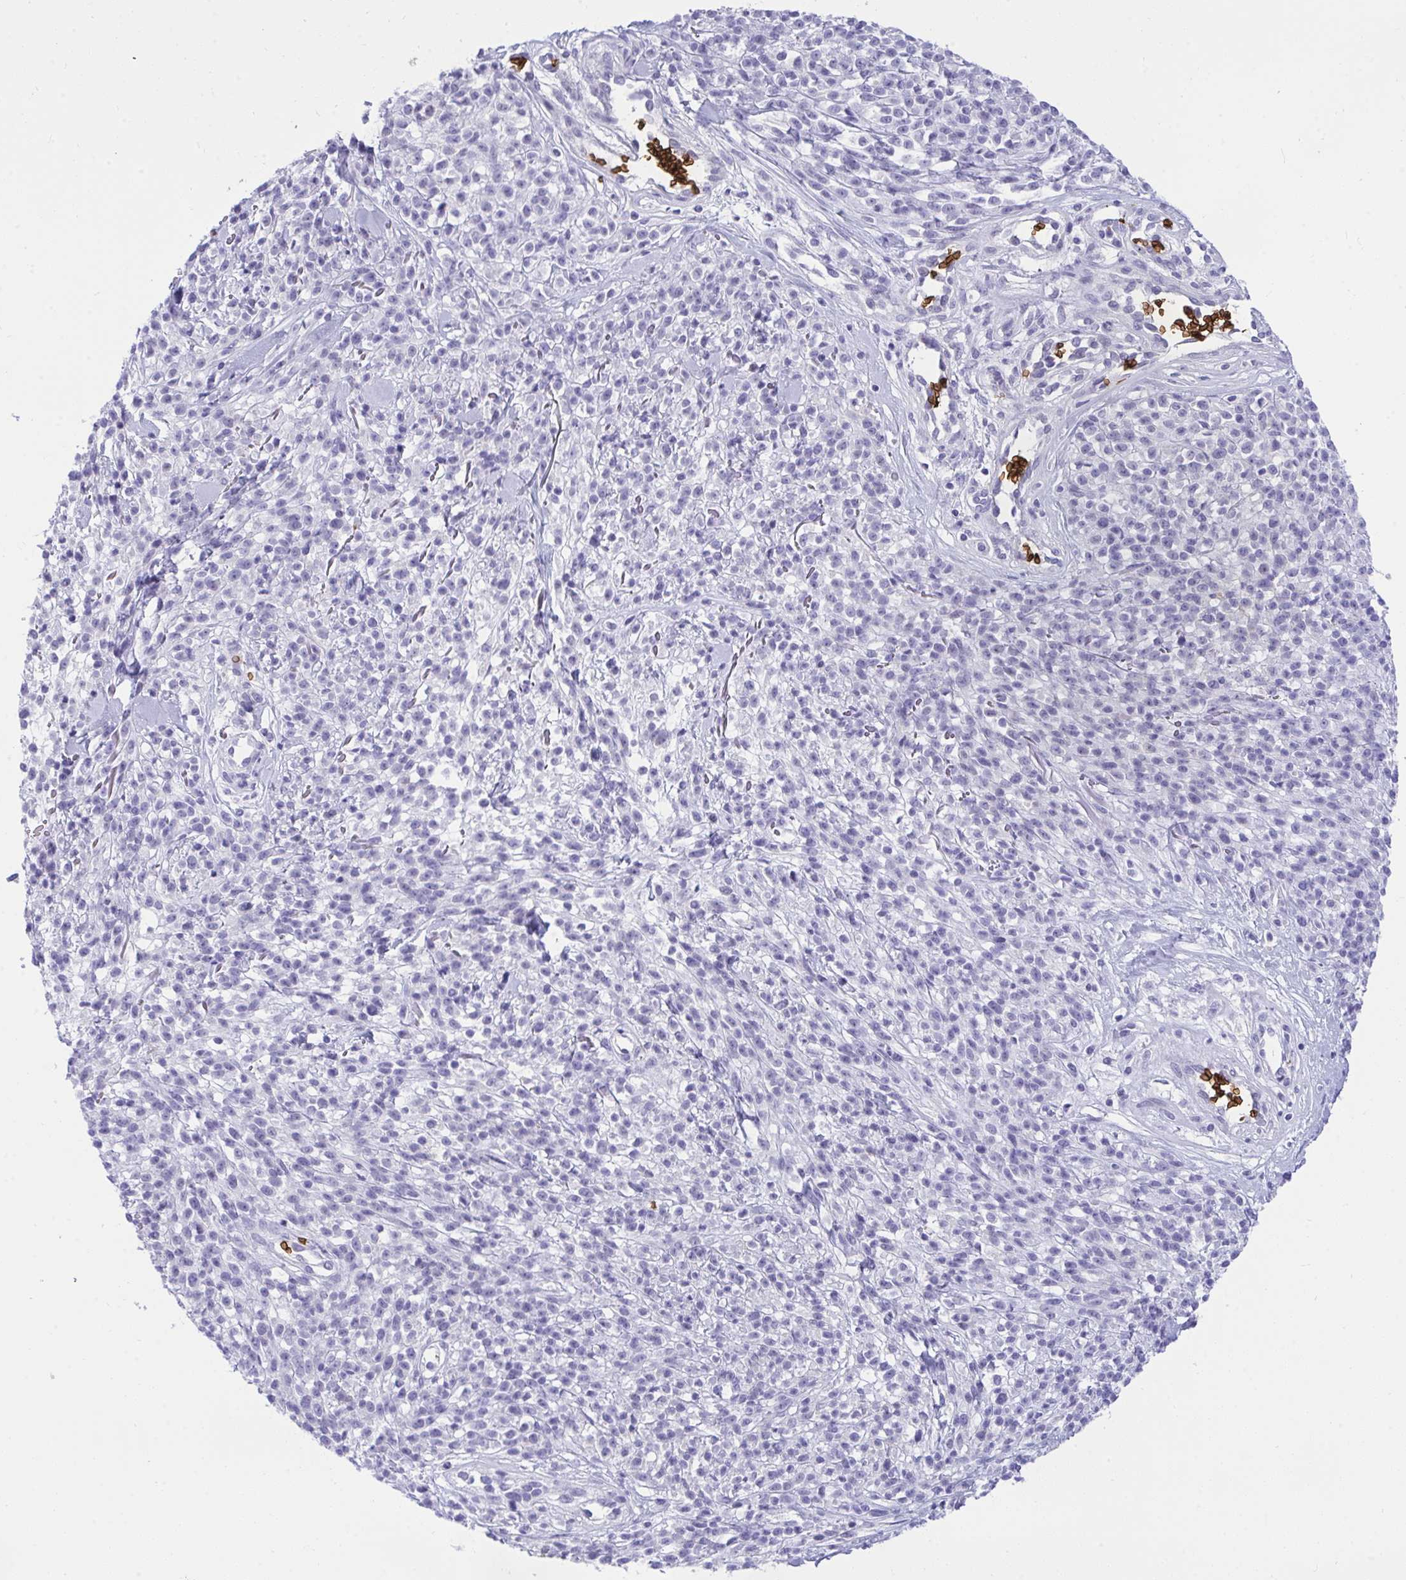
{"staining": {"intensity": "negative", "quantity": "none", "location": "none"}, "tissue": "melanoma", "cell_type": "Tumor cells", "image_type": "cancer", "snomed": [{"axis": "morphology", "description": "Malignant melanoma, NOS"}, {"axis": "topography", "description": "Skin"}, {"axis": "topography", "description": "Skin of trunk"}], "caption": "DAB immunohistochemical staining of human malignant melanoma reveals no significant expression in tumor cells.", "gene": "ANK1", "patient": {"sex": "male", "age": 74}}